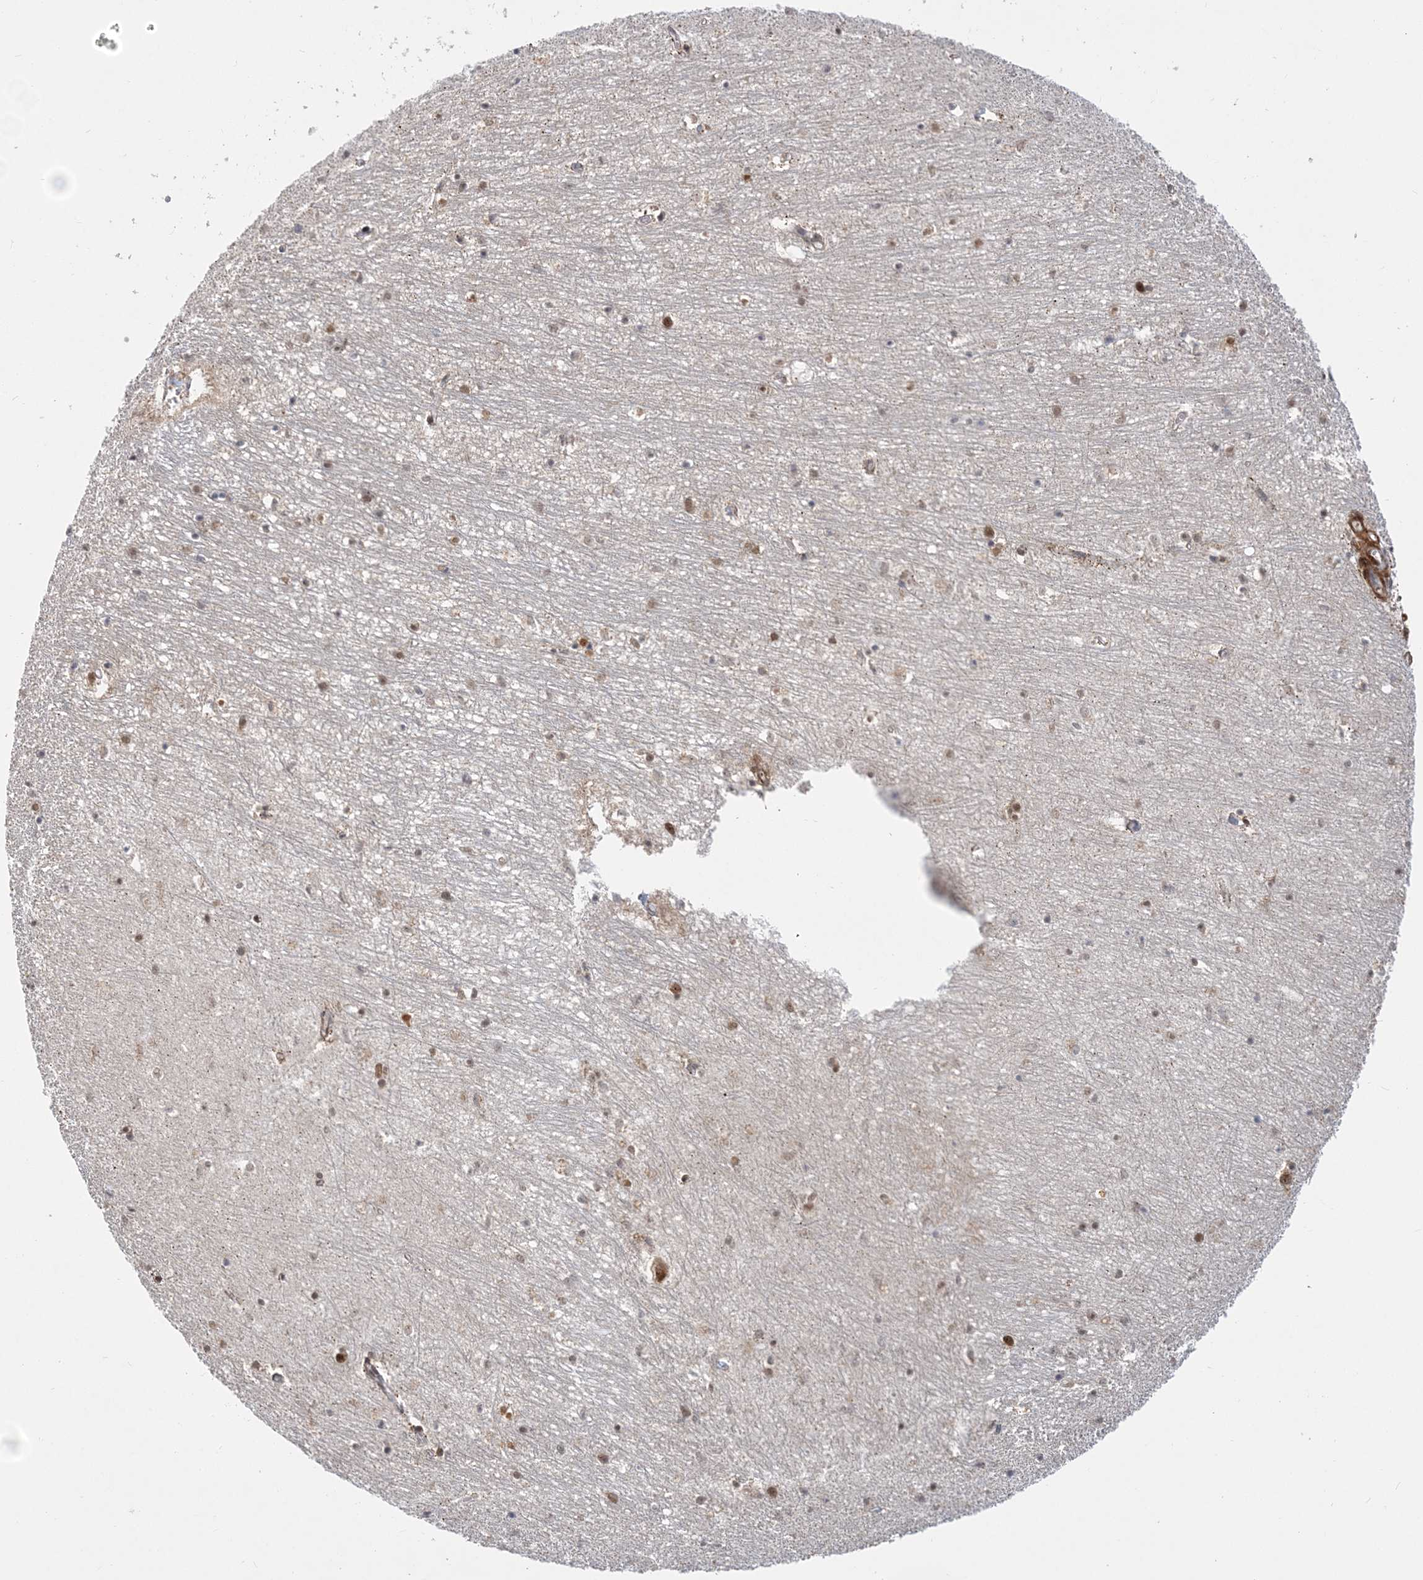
{"staining": {"intensity": "weak", "quantity": "25%-75%", "location": "nuclear"}, "tissue": "hippocampus", "cell_type": "Glial cells", "image_type": "normal", "snomed": [{"axis": "morphology", "description": "Normal tissue, NOS"}, {"axis": "topography", "description": "Hippocampus"}], "caption": "Immunohistochemistry (IHC) image of unremarkable hippocampus: hippocampus stained using immunohistochemistry demonstrates low levels of weak protein expression localized specifically in the nuclear of glial cells, appearing as a nuclear brown color.", "gene": "PLRG1", "patient": {"sex": "female", "age": 64}}